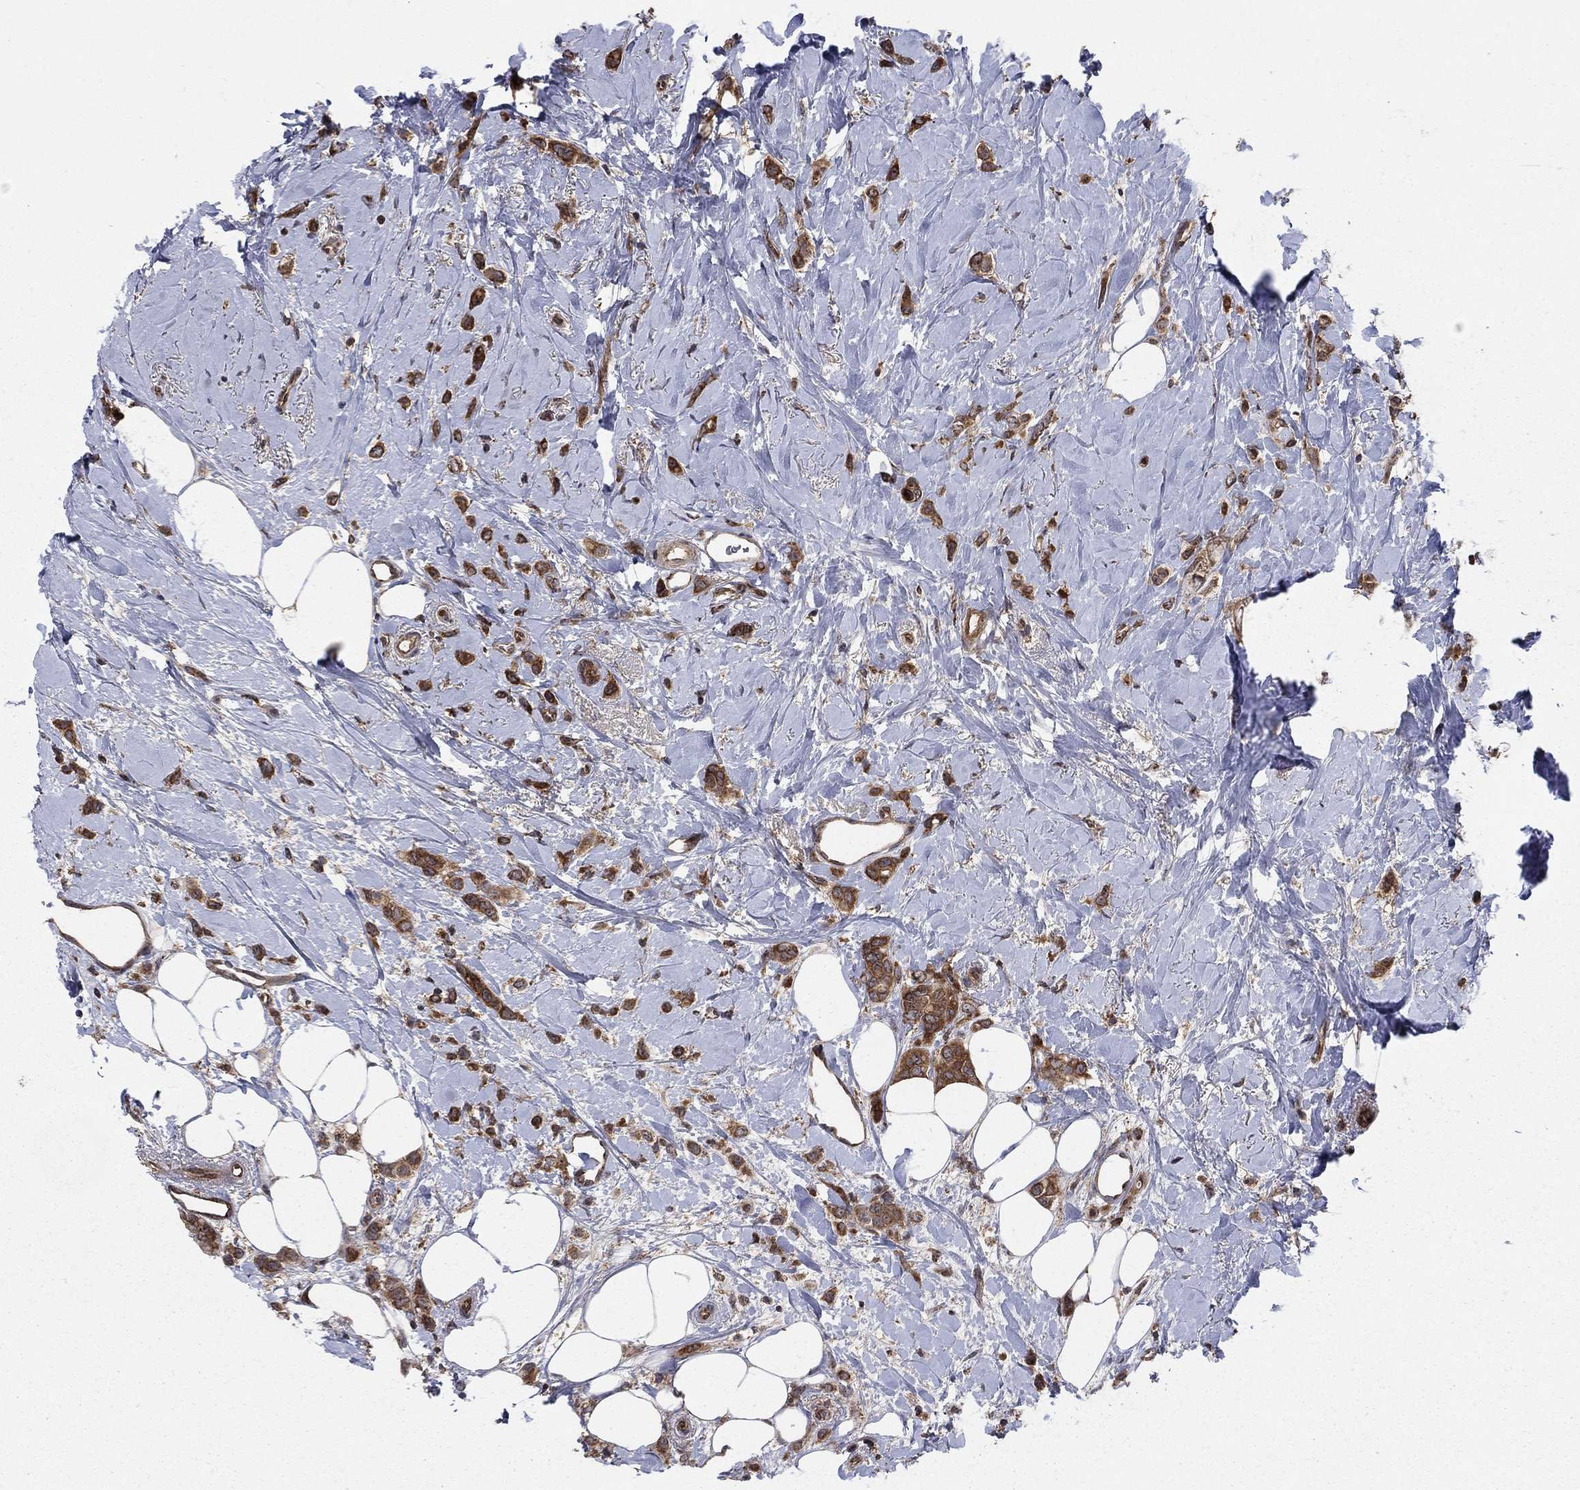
{"staining": {"intensity": "strong", "quantity": ">75%", "location": "cytoplasmic/membranous"}, "tissue": "breast cancer", "cell_type": "Tumor cells", "image_type": "cancer", "snomed": [{"axis": "morphology", "description": "Lobular carcinoma"}, {"axis": "topography", "description": "Breast"}], "caption": "DAB immunohistochemical staining of human lobular carcinoma (breast) shows strong cytoplasmic/membranous protein positivity in about >75% of tumor cells.", "gene": "IFI35", "patient": {"sex": "female", "age": 66}}